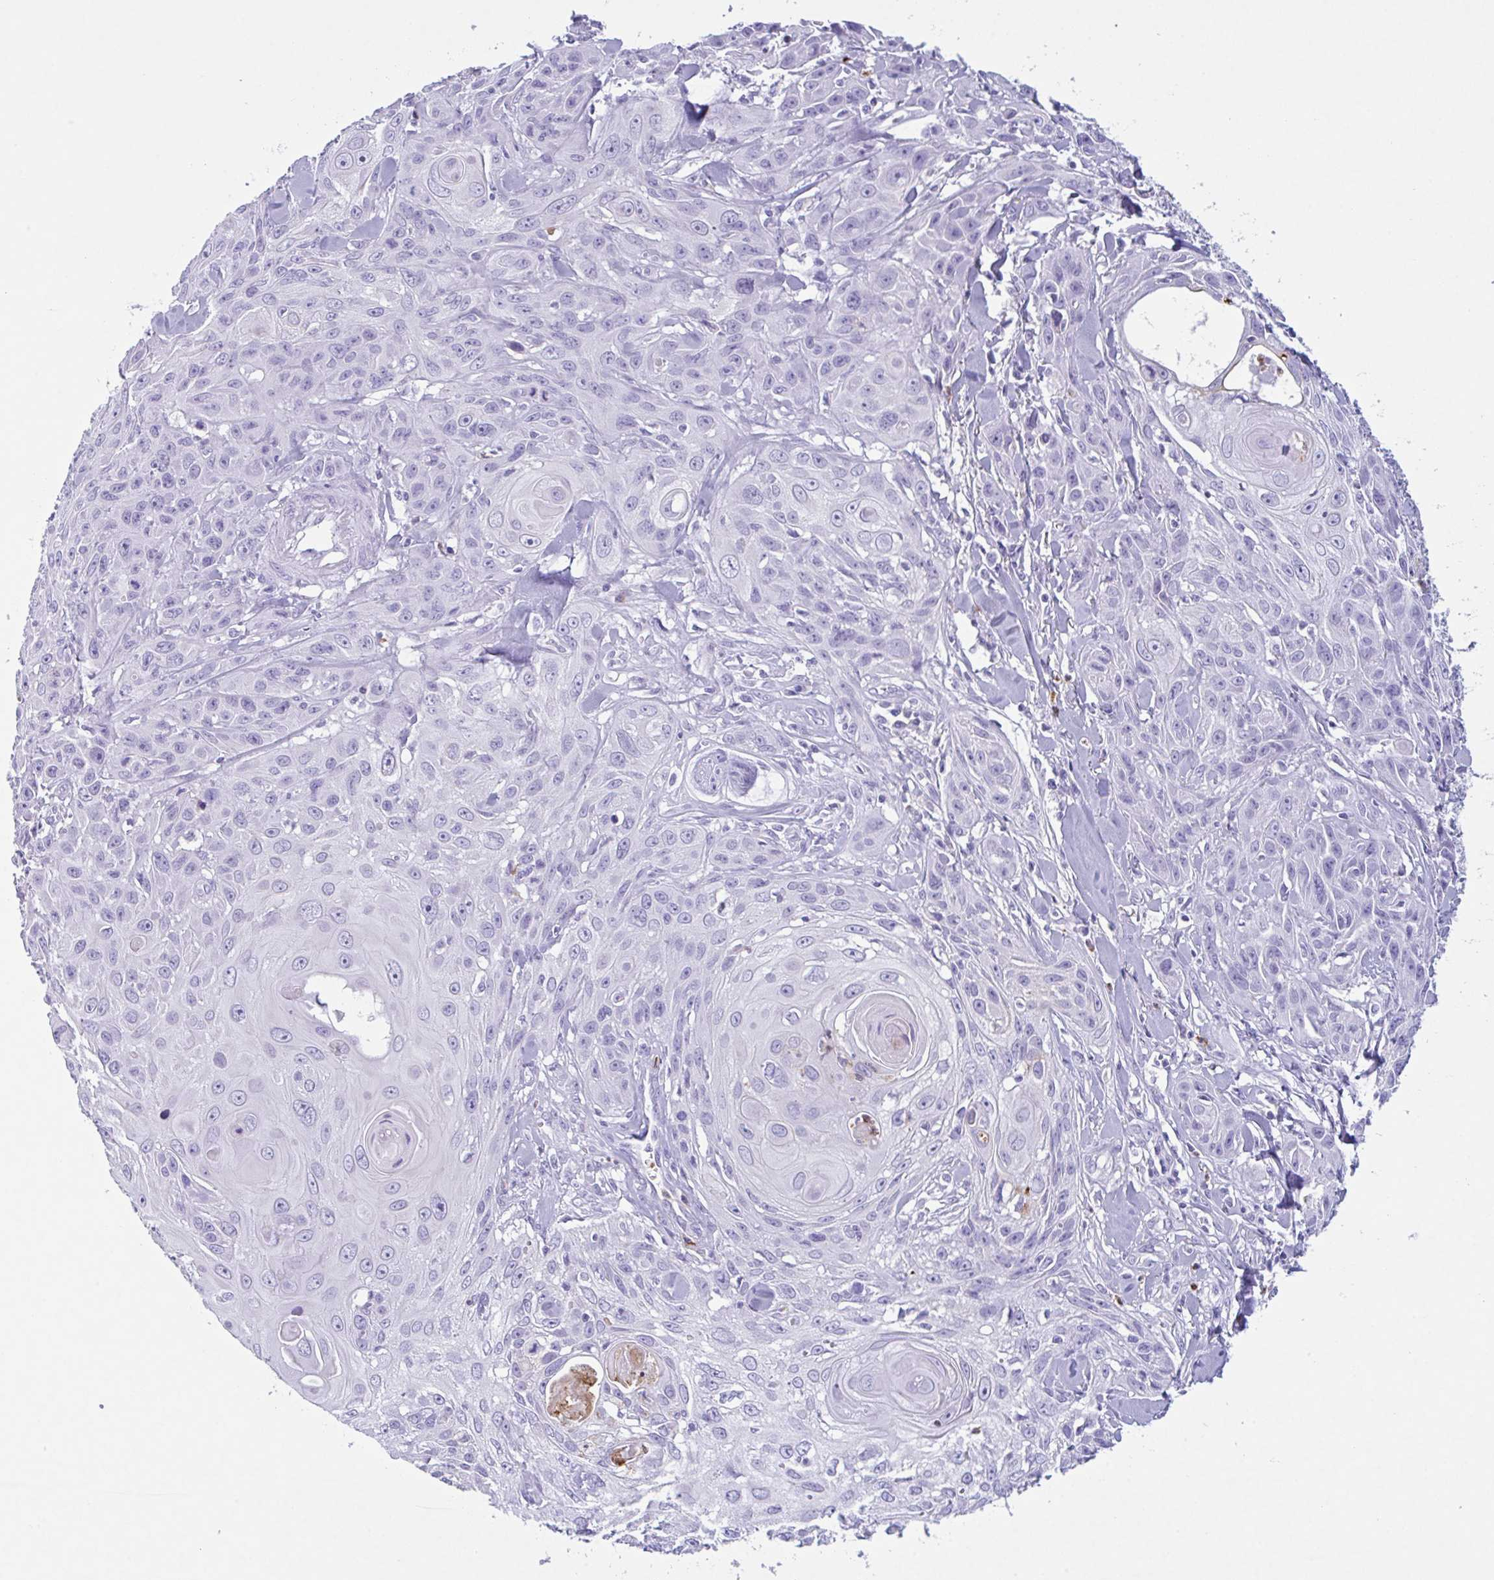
{"staining": {"intensity": "negative", "quantity": "none", "location": "none"}, "tissue": "skin cancer", "cell_type": "Tumor cells", "image_type": "cancer", "snomed": [{"axis": "morphology", "description": "Squamous cell carcinoma, NOS"}, {"axis": "topography", "description": "Skin"}, {"axis": "topography", "description": "Vulva"}], "caption": "DAB immunohistochemical staining of human skin squamous cell carcinoma reveals no significant positivity in tumor cells. (DAB immunohistochemistry (IHC) visualized using brightfield microscopy, high magnification).", "gene": "DTWD2", "patient": {"sex": "female", "age": 83}}